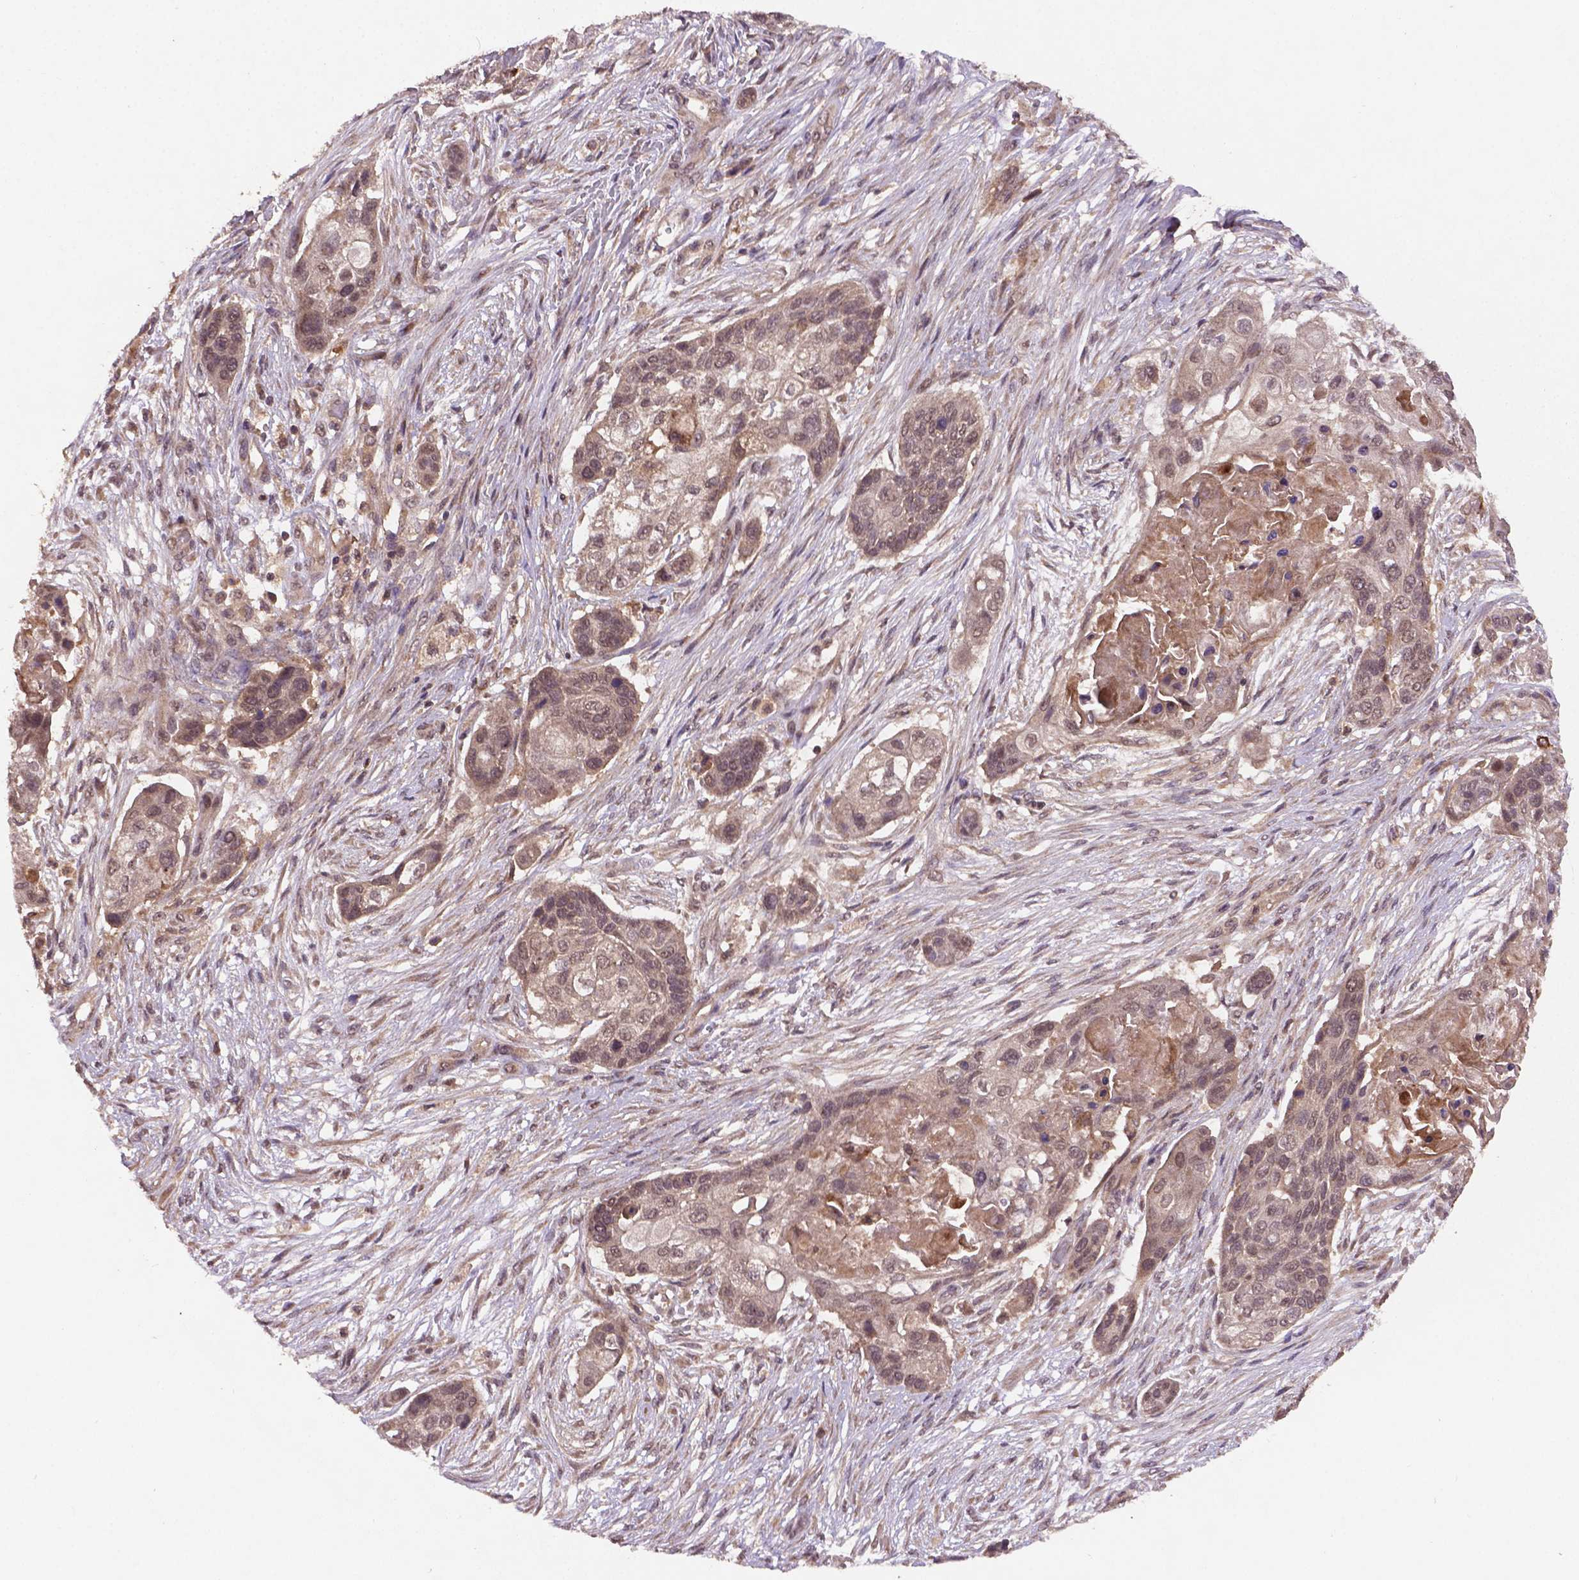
{"staining": {"intensity": "weak", "quantity": "25%-75%", "location": "nuclear"}, "tissue": "lung cancer", "cell_type": "Tumor cells", "image_type": "cancer", "snomed": [{"axis": "morphology", "description": "Squamous cell carcinoma, NOS"}, {"axis": "topography", "description": "Lung"}], "caption": "This micrograph shows immunohistochemistry (IHC) staining of human lung squamous cell carcinoma, with low weak nuclear positivity in about 25%-75% of tumor cells.", "gene": "NIPAL2", "patient": {"sex": "male", "age": 69}}